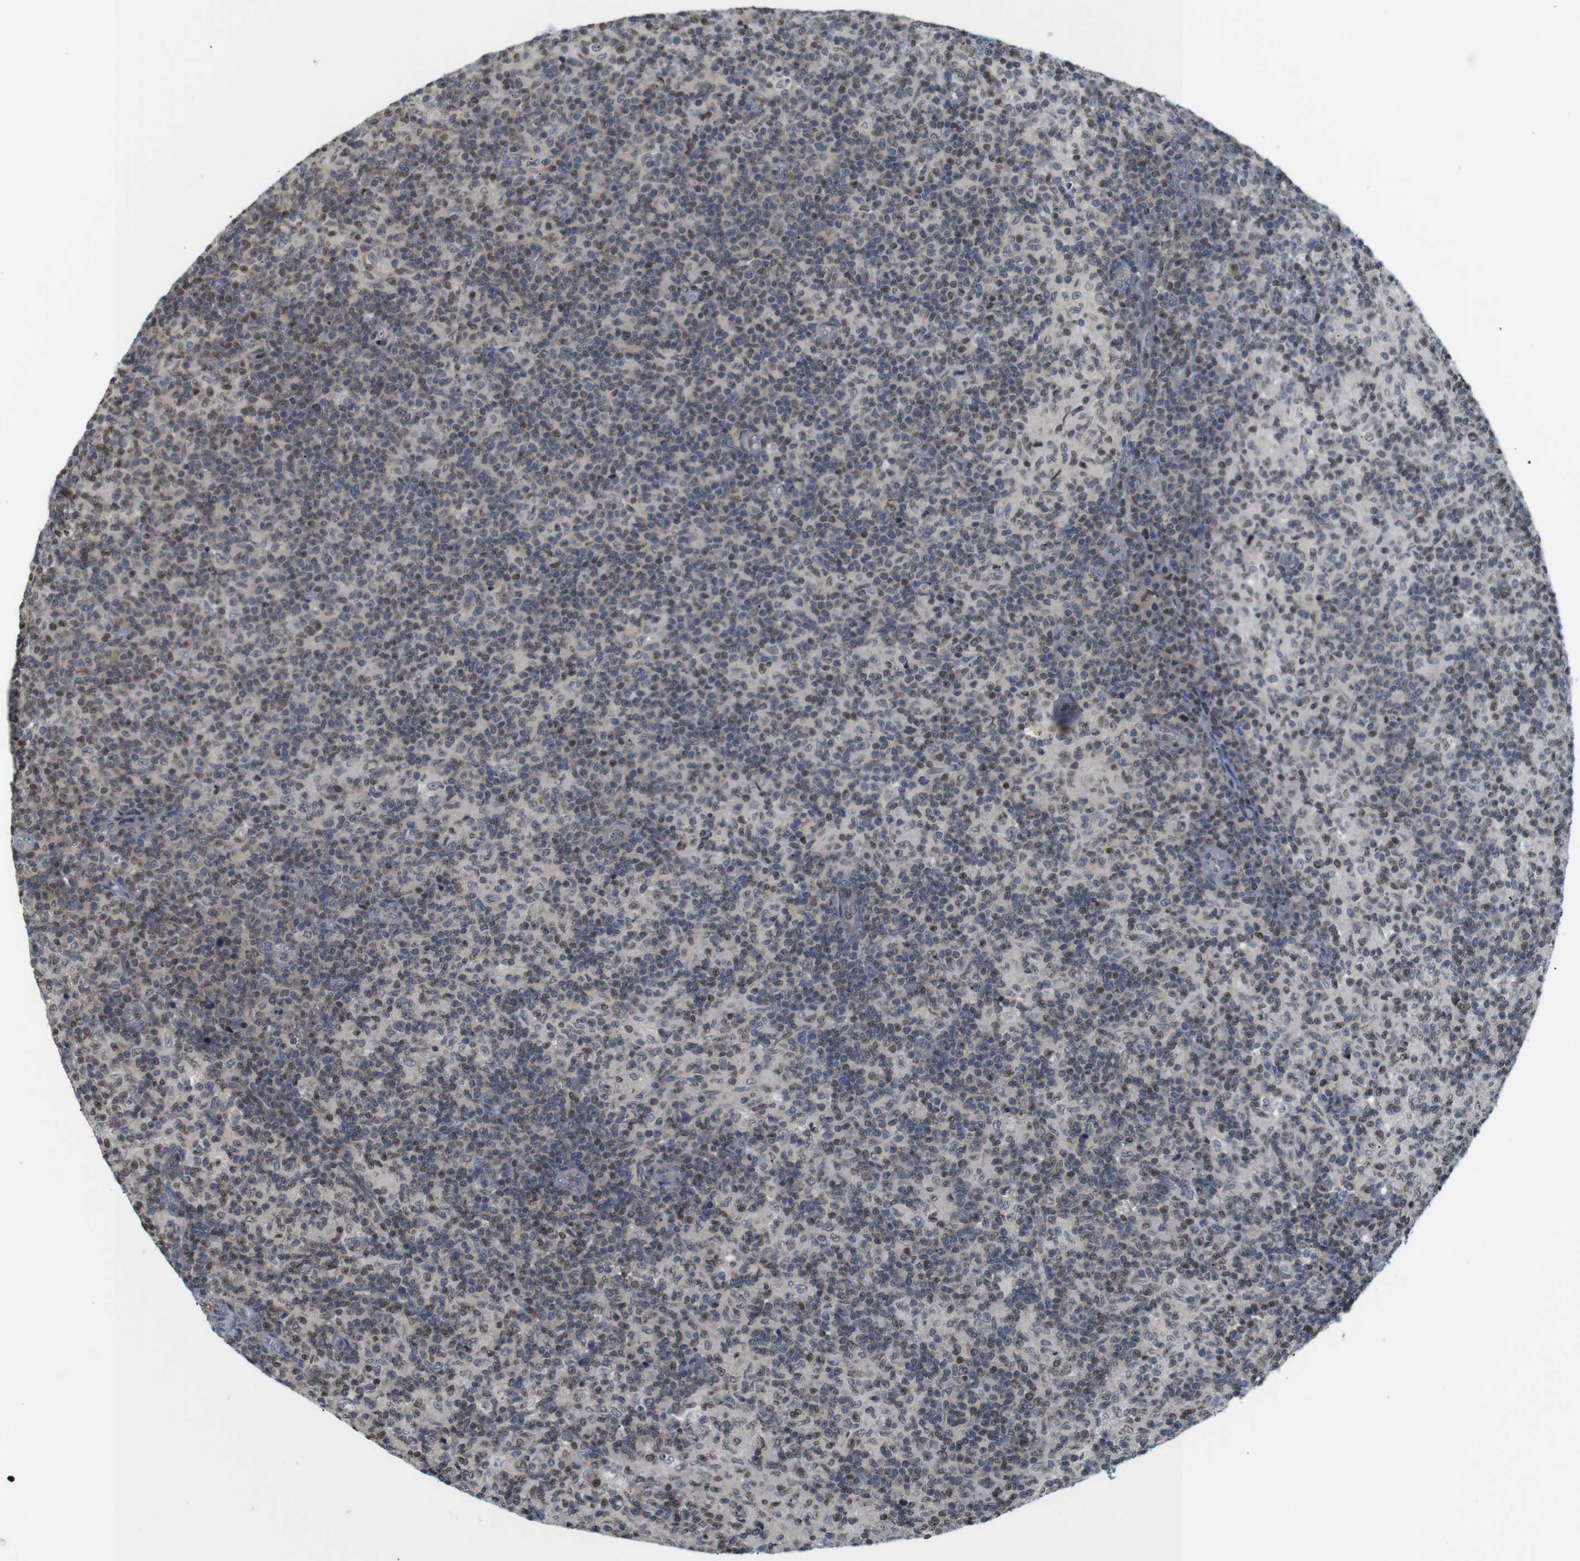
{"staining": {"intensity": "moderate", "quantity": "25%-75%", "location": "nuclear"}, "tissue": "lymph node", "cell_type": "Germinal center cells", "image_type": "normal", "snomed": [{"axis": "morphology", "description": "Normal tissue, NOS"}, {"axis": "morphology", "description": "Inflammation, NOS"}, {"axis": "topography", "description": "Lymph node"}], "caption": "Immunohistochemistry (IHC) micrograph of normal lymph node: human lymph node stained using immunohistochemistry demonstrates medium levels of moderate protein expression localized specifically in the nuclear of germinal center cells, appearing as a nuclear brown color.", "gene": "MBD1", "patient": {"sex": "male", "age": 55}}